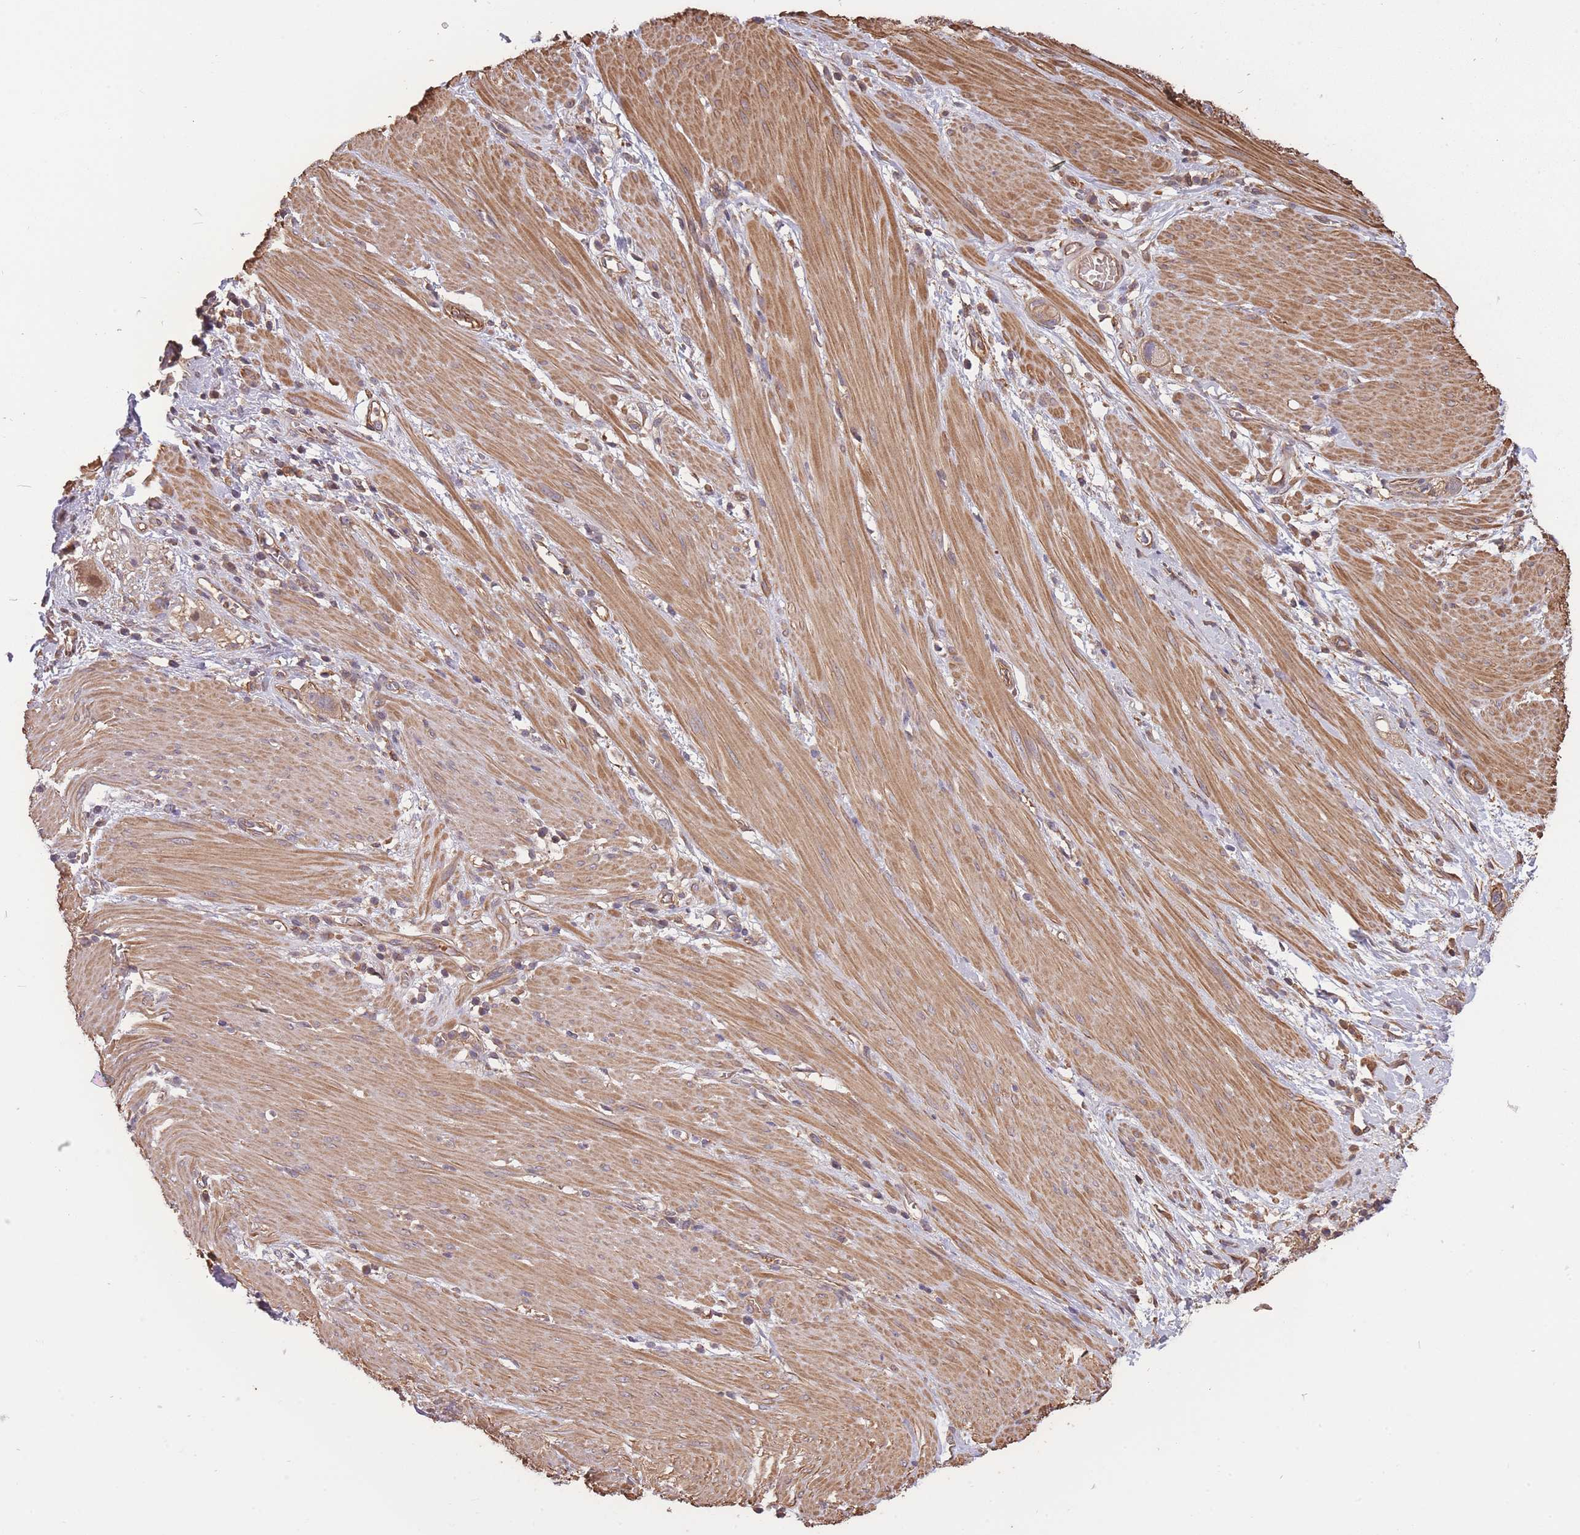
{"staining": {"intensity": "moderate", "quantity": ">75%", "location": "cytoplasmic/membranous"}, "tissue": "stomach cancer", "cell_type": "Tumor cells", "image_type": "cancer", "snomed": [{"axis": "morphology", "description": "Adenocarcinoma, NOS"}, {"axis": "topography", "description": "Stomach"}, {"axis": "topography", "description": "Stomach, lower"}], "caption": "Stomach cancer (adenocarcinoma) stained with a protein marker shows moderate staining in tumor cells.", "gene": "ARMH3", "patient": {"sex": "female", "age": 48}}